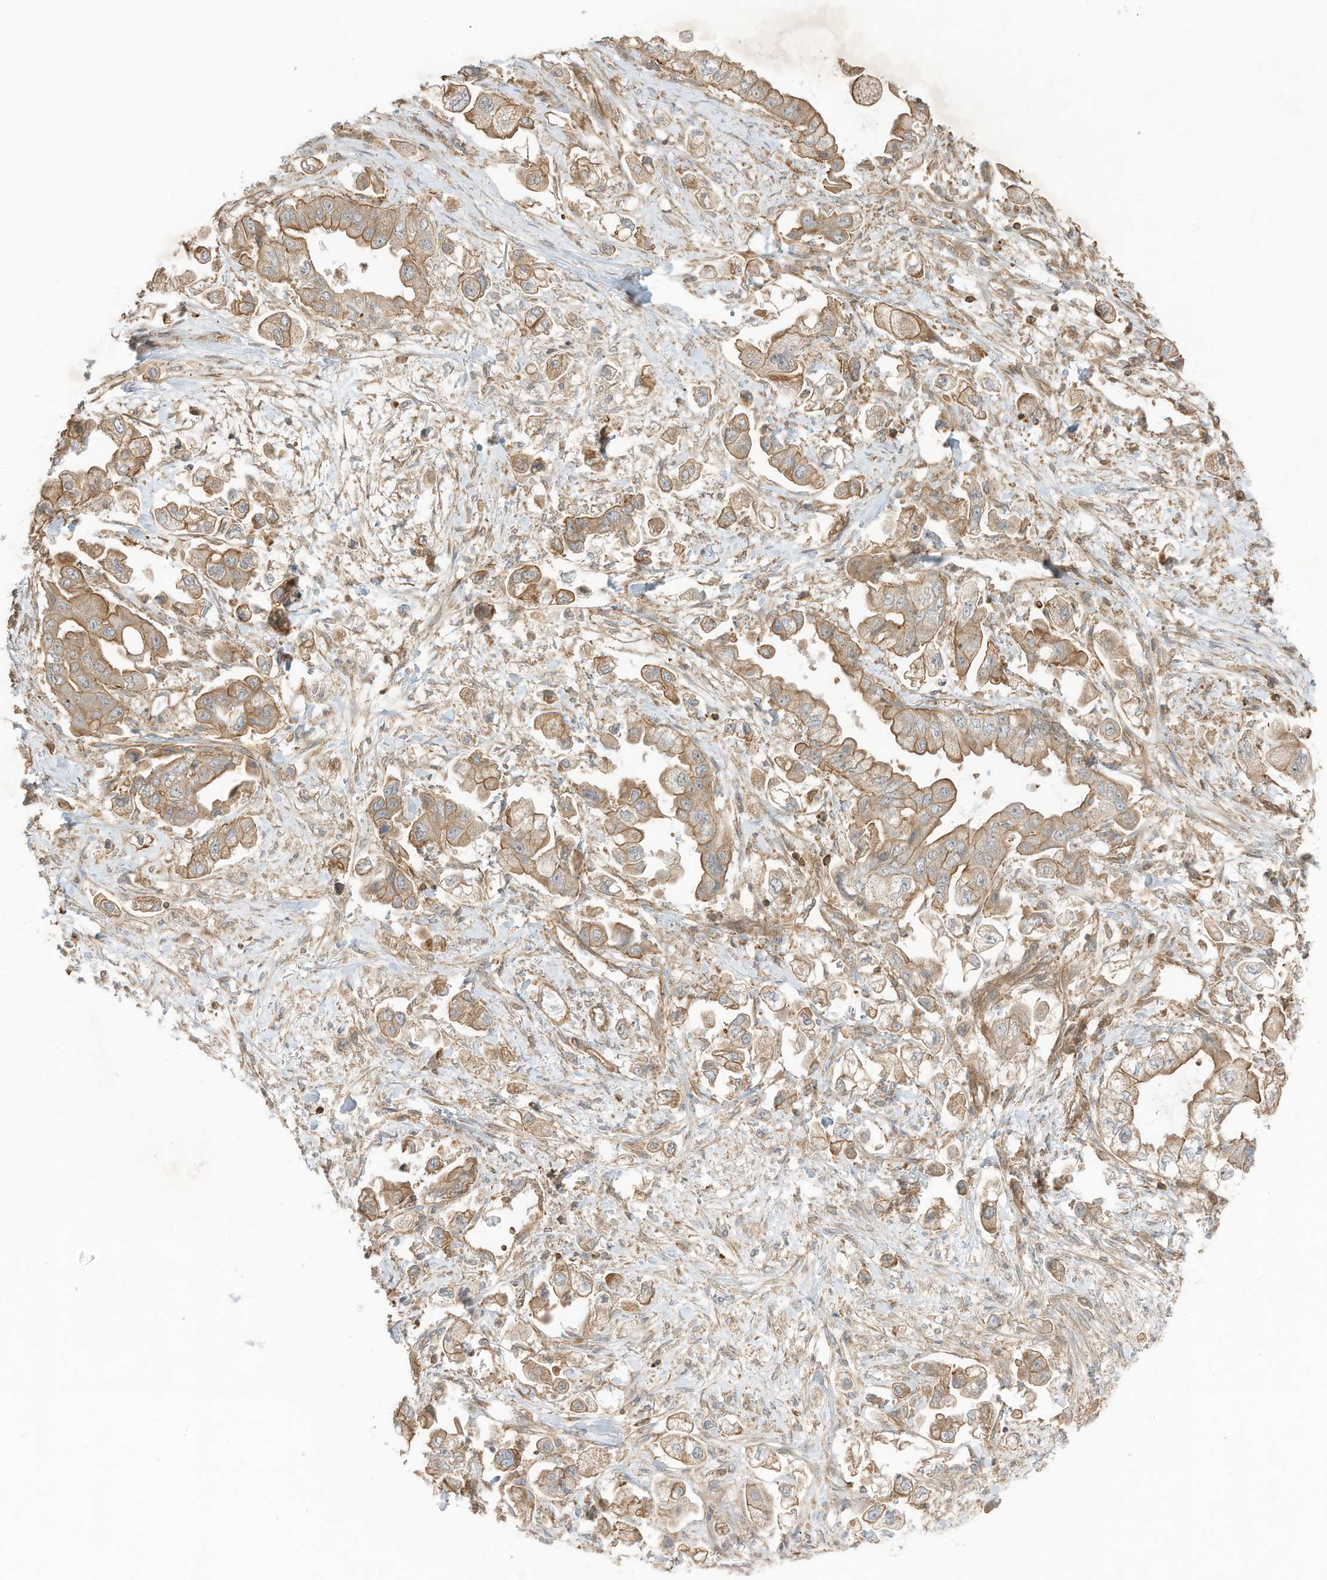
{"staining": {"intensity": "moderate", "quantity": ">75%", "location": "cytoplasmic/membranous"}, "tissue": "stomach cancer", "cell_type": "Tumor cells", "image_type": "cancer", "snomed": [{"axis": "morphology", "description": "Adenocarcinoma, NOS"}, {"axis": "topography", "description": "Stomach"}], "caption": "IHC histopathology image of neoplastic tissue: human stomach cancer (adenocarcinoma) stained using immunohistochemistry reveals medium levels of moderate protein expression localized specifically in the cytoplasmic/membranous of tumor cells, appearing as a cytoplasmic/membranous brown color.", "gene": "SLC25A12", "patient": {"sex": "male", "age": 62}}